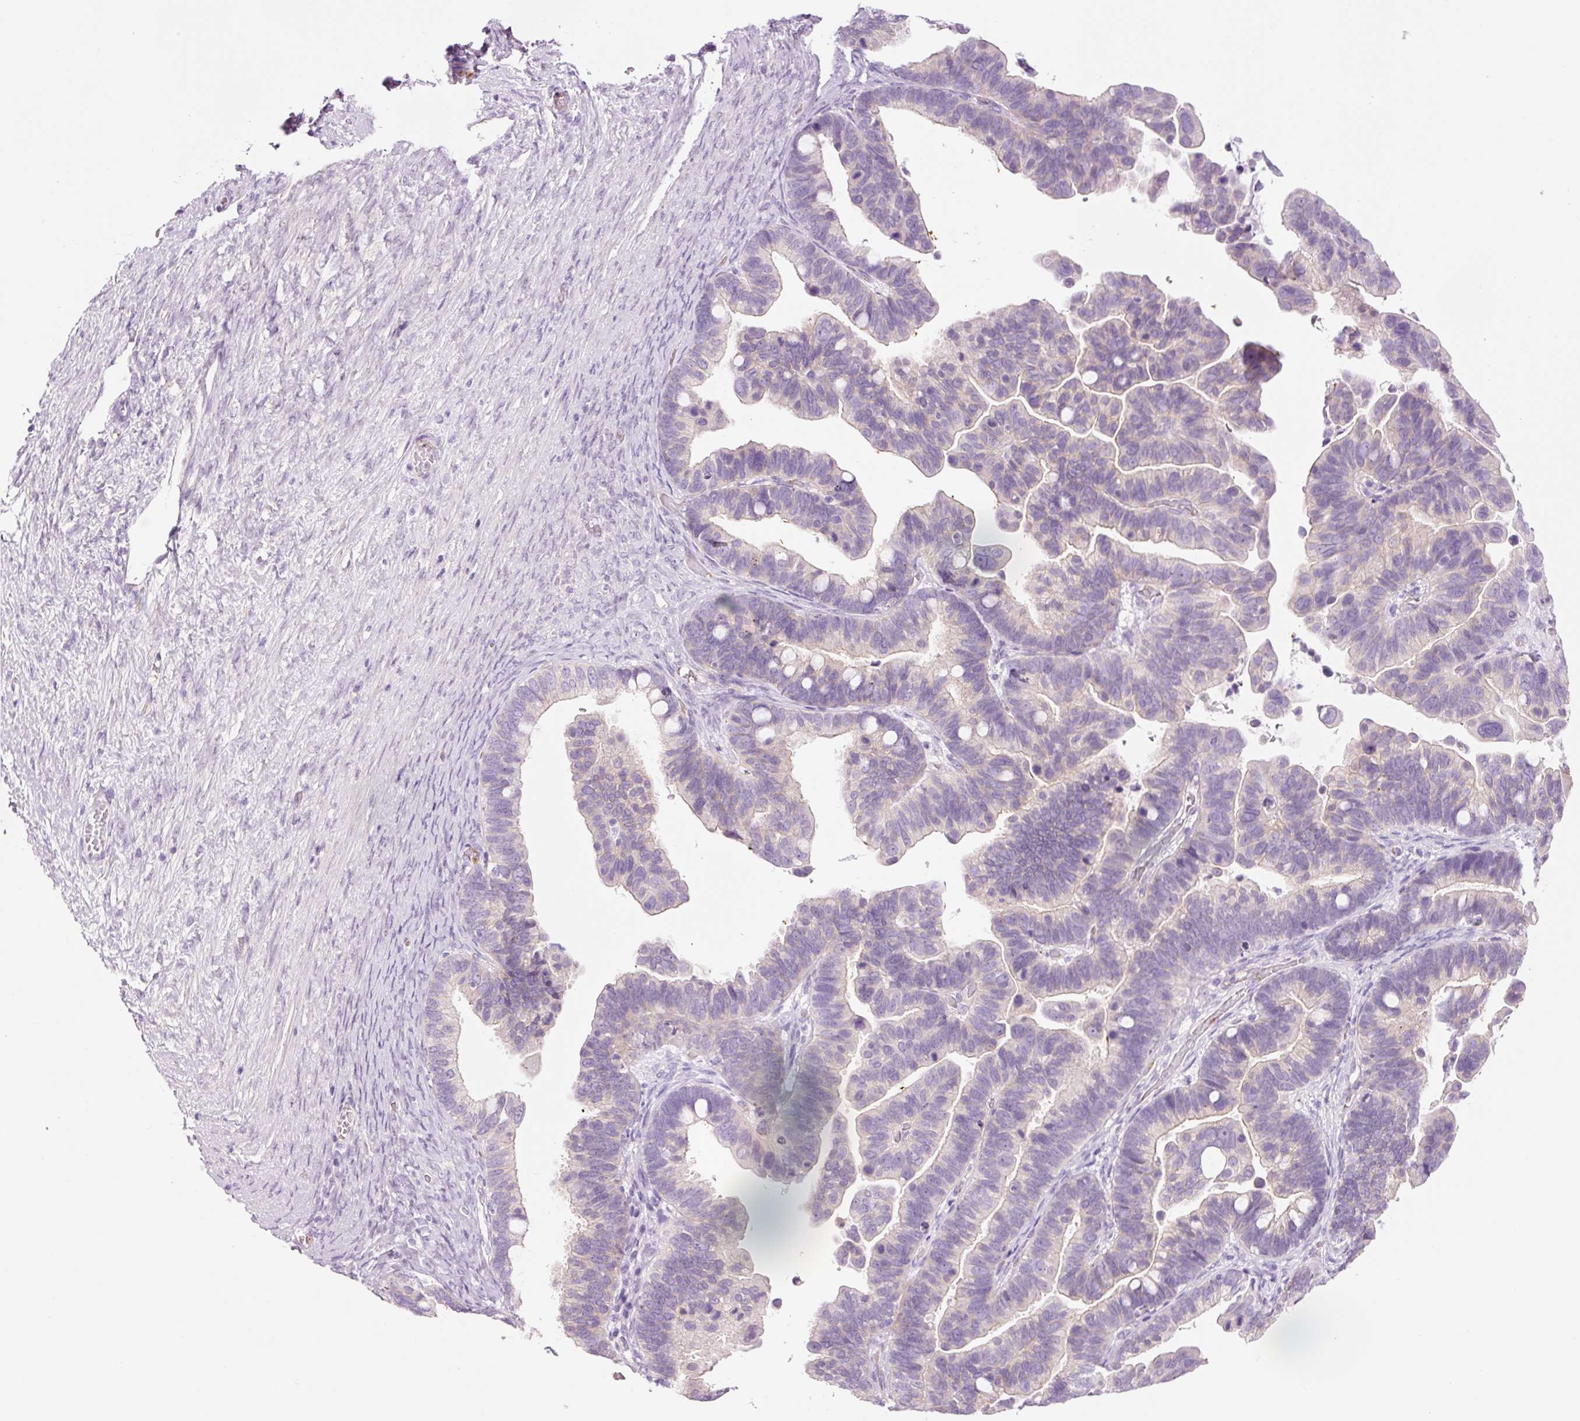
{"staining": {"intensity": "negative", "quantity": "none", "location": "none"}, "tissue": "ovarian cancer", "cell_type": "Tumor cells", "image_type": "cancer", "snomed": [{"axis": "morphology", "description": "Cystadenocarcinoma, serous, NOS"}, {"axis": "topography", "description": "Ovary"}], "caption": "Immunohistochemical staining of human ovarian serous cystadenocarcinoma shows no significant positivity in tumor cells.", "gene": "HSPA4L", "patient": {"sex": "female", "age": 56}}